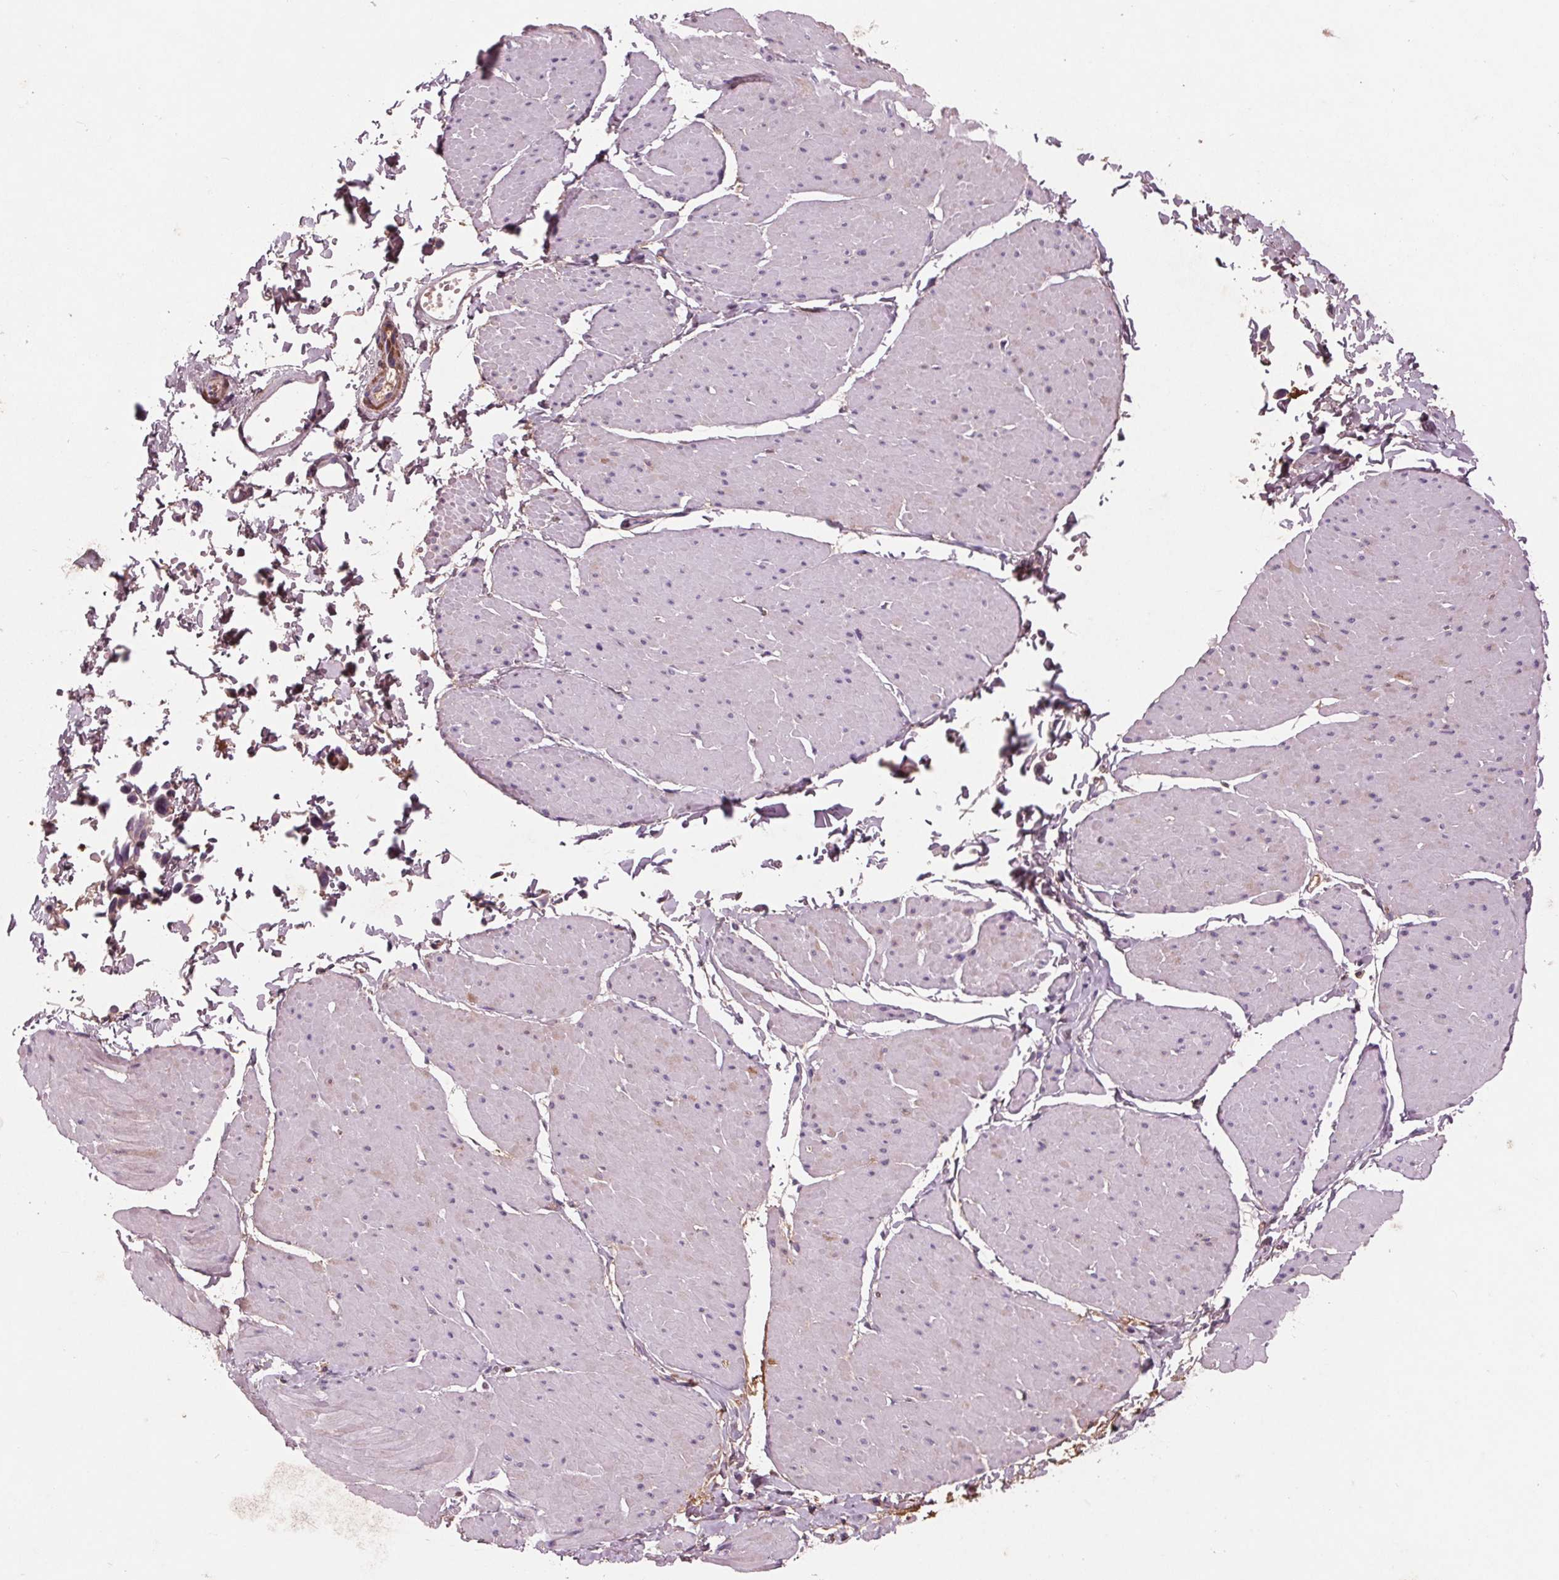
{"staining": {"intensity": "weak", "quantity": "25%-75%", "location": "cytoplasmic/membranous"}, "tissue": "adipose tissue", "cell_type": "Adipocytes", "image_type": "normal", "snomed": [{"axis": "morphology", "description": "Normal tissue, NOS"}, {"axis": "topography", "description": "Smooth muscle"}, {"axis": "topography", "description": "Peripheral nerve tissue"}], "caption": "A brown stain highlights weak cytoplasmic/membranous positivity of a protein in adipocytes of benign adipose tissue.", "gene": "C6", "patient": {"sex": "male", "age": 58}}